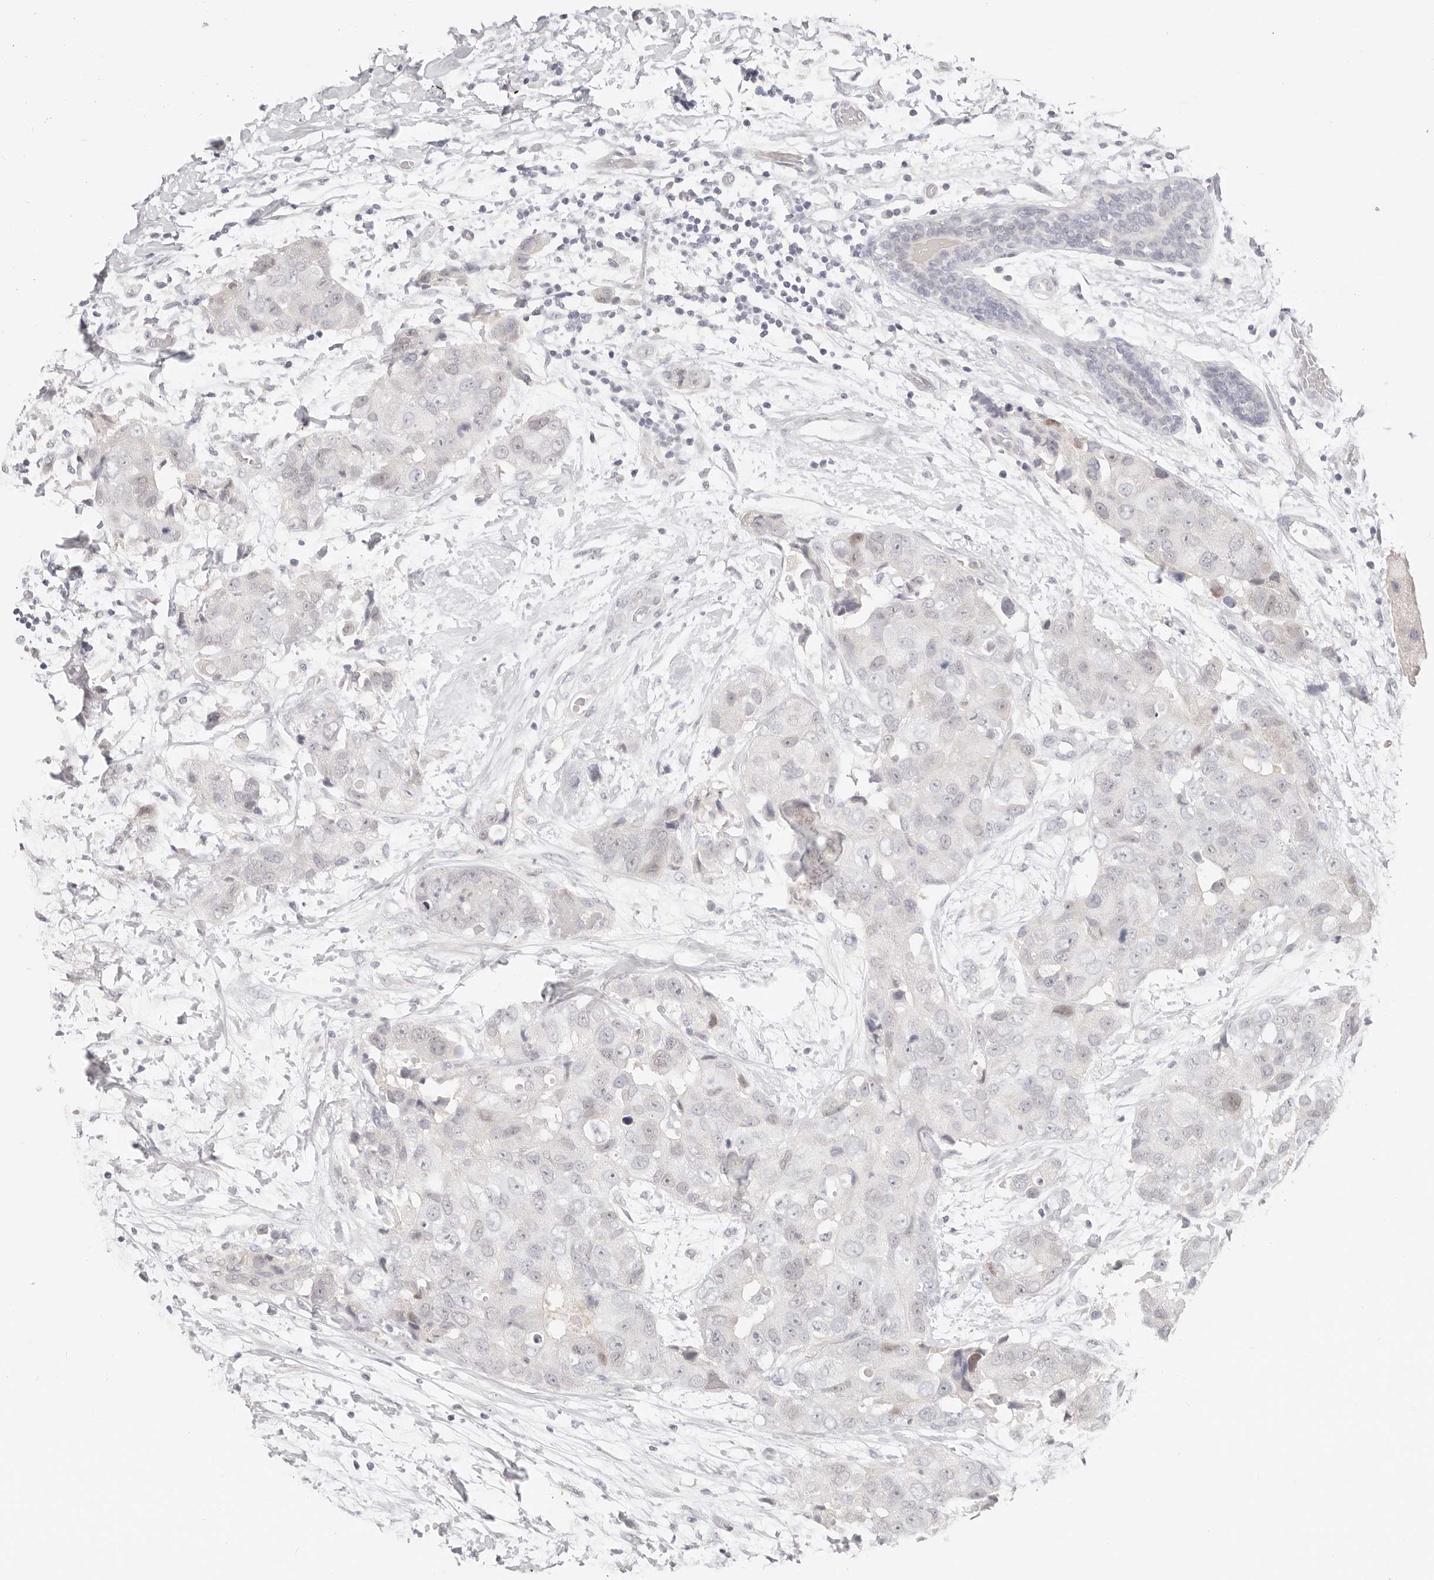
{"staining": {"intensity": "negative", "quantity": "none", "location": "none"}, "tissue": "breast cancer", "cell_type": "Tumor cells", "image_type": "cancer", "snomed": [{"axis": "morphology", "description": "Duct carcinoma"}, {"axis": "topography", "description": "Breast"}], "caption": "Breast cancer (intraductal carcinoma) was stained to show a protein in brown. There is no significant positivity in tumor cells.", "gene": "ASCL1", "patient": {"sex": "female", "age": 62}}